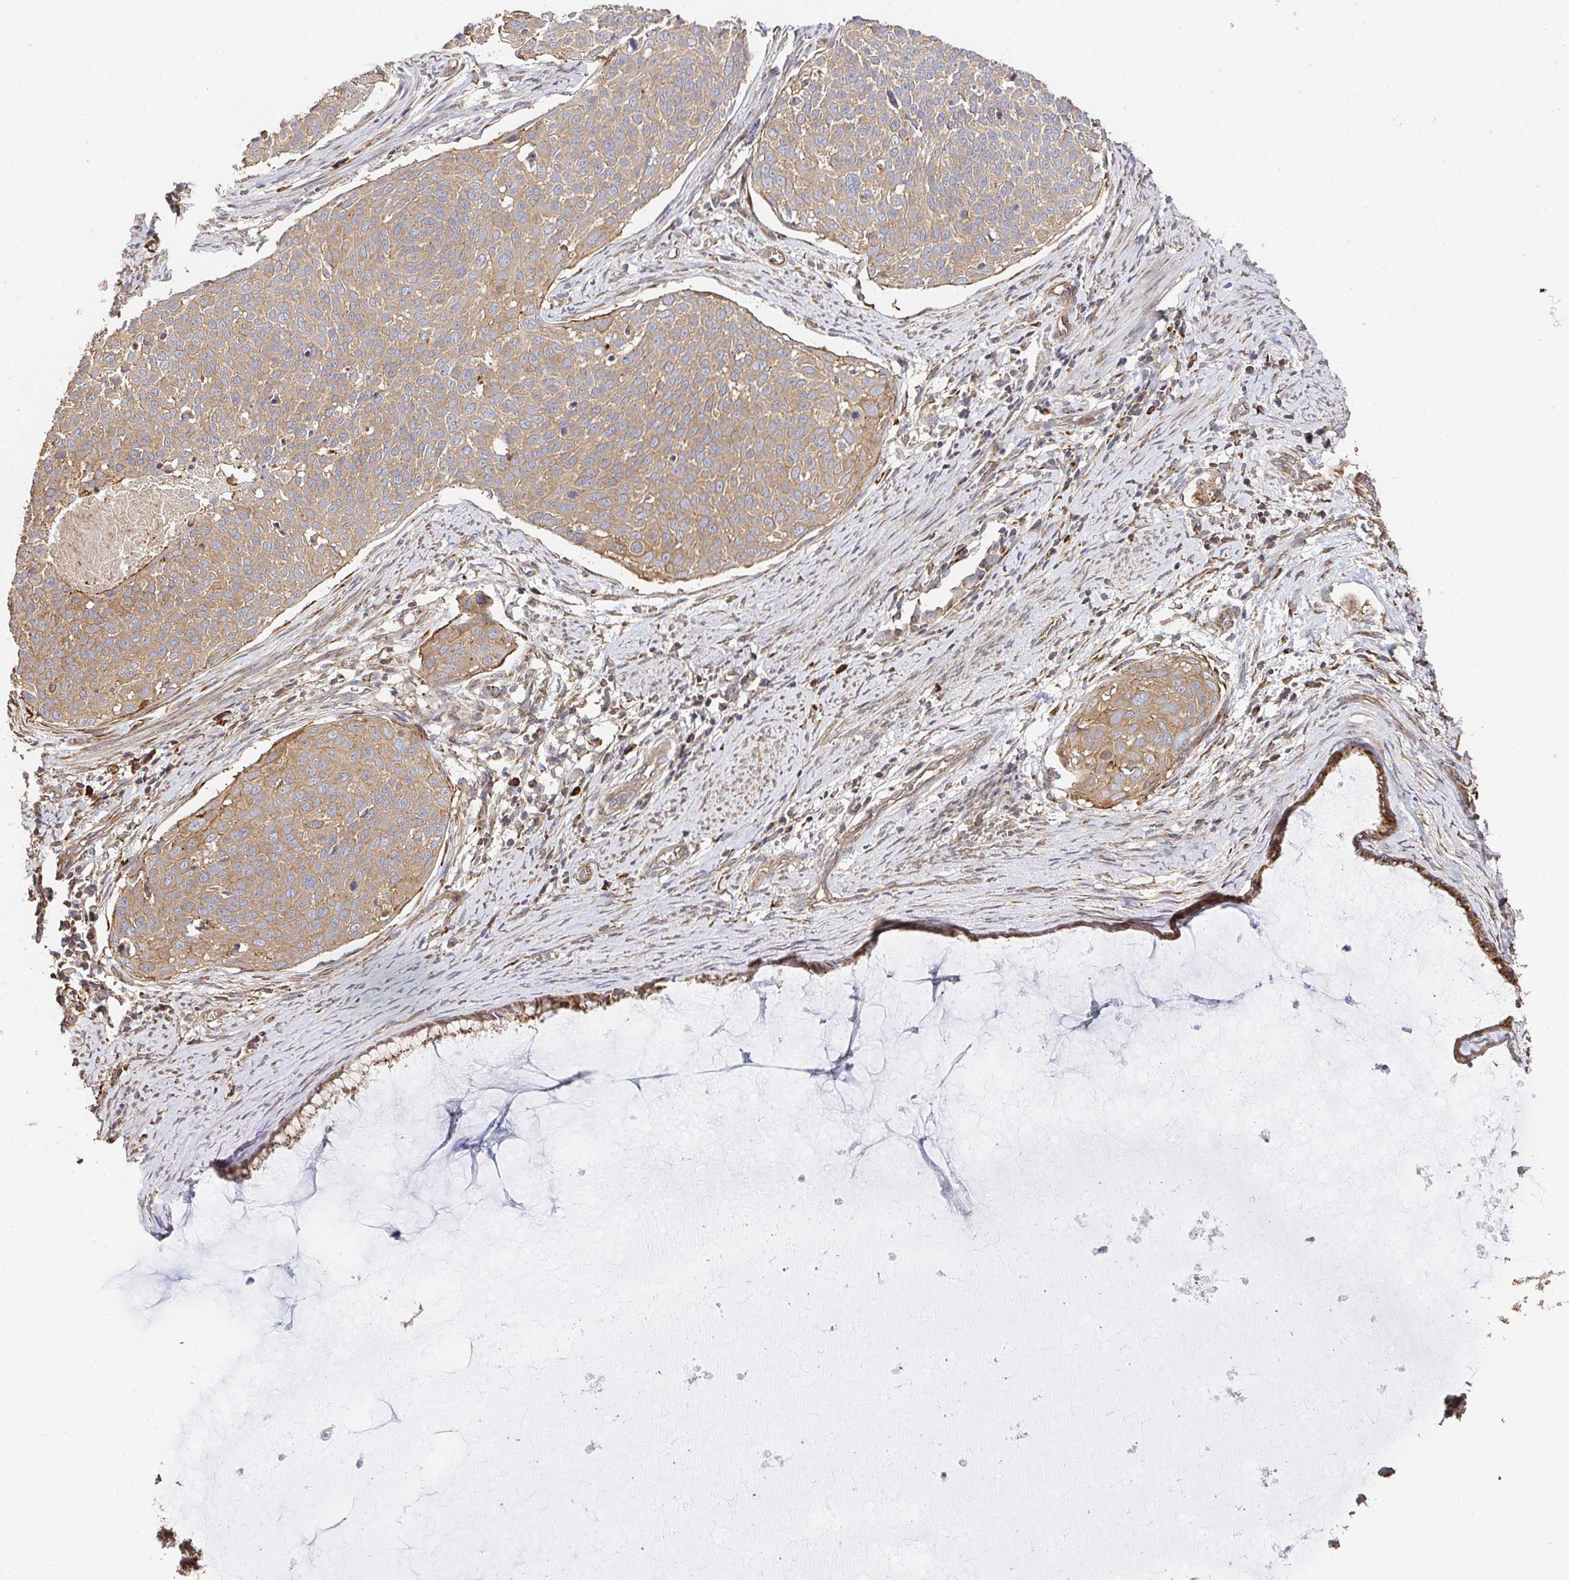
{"staining": {"intensity": "moderate", "quantity": ">75%", "location": "cytoplasmic/membranous"}, "tissue": "cervical cancer", "cell_type": "Tumor cells", "image_type": "cancer", "snomed": [{"axis": "morphology", "description": "Squamous cell carcinoma, NOS"}, {"axis": "topography", "description": "Cervix"}], "caption": "The immunohistochemical stain shows moderate cytoplasmic/membranous staining in tumor cells of cervical cancer (squamous cell carcinoma) tissue.", "gene": "APBB1", "patient": {"sex": "female", "age": 39}}